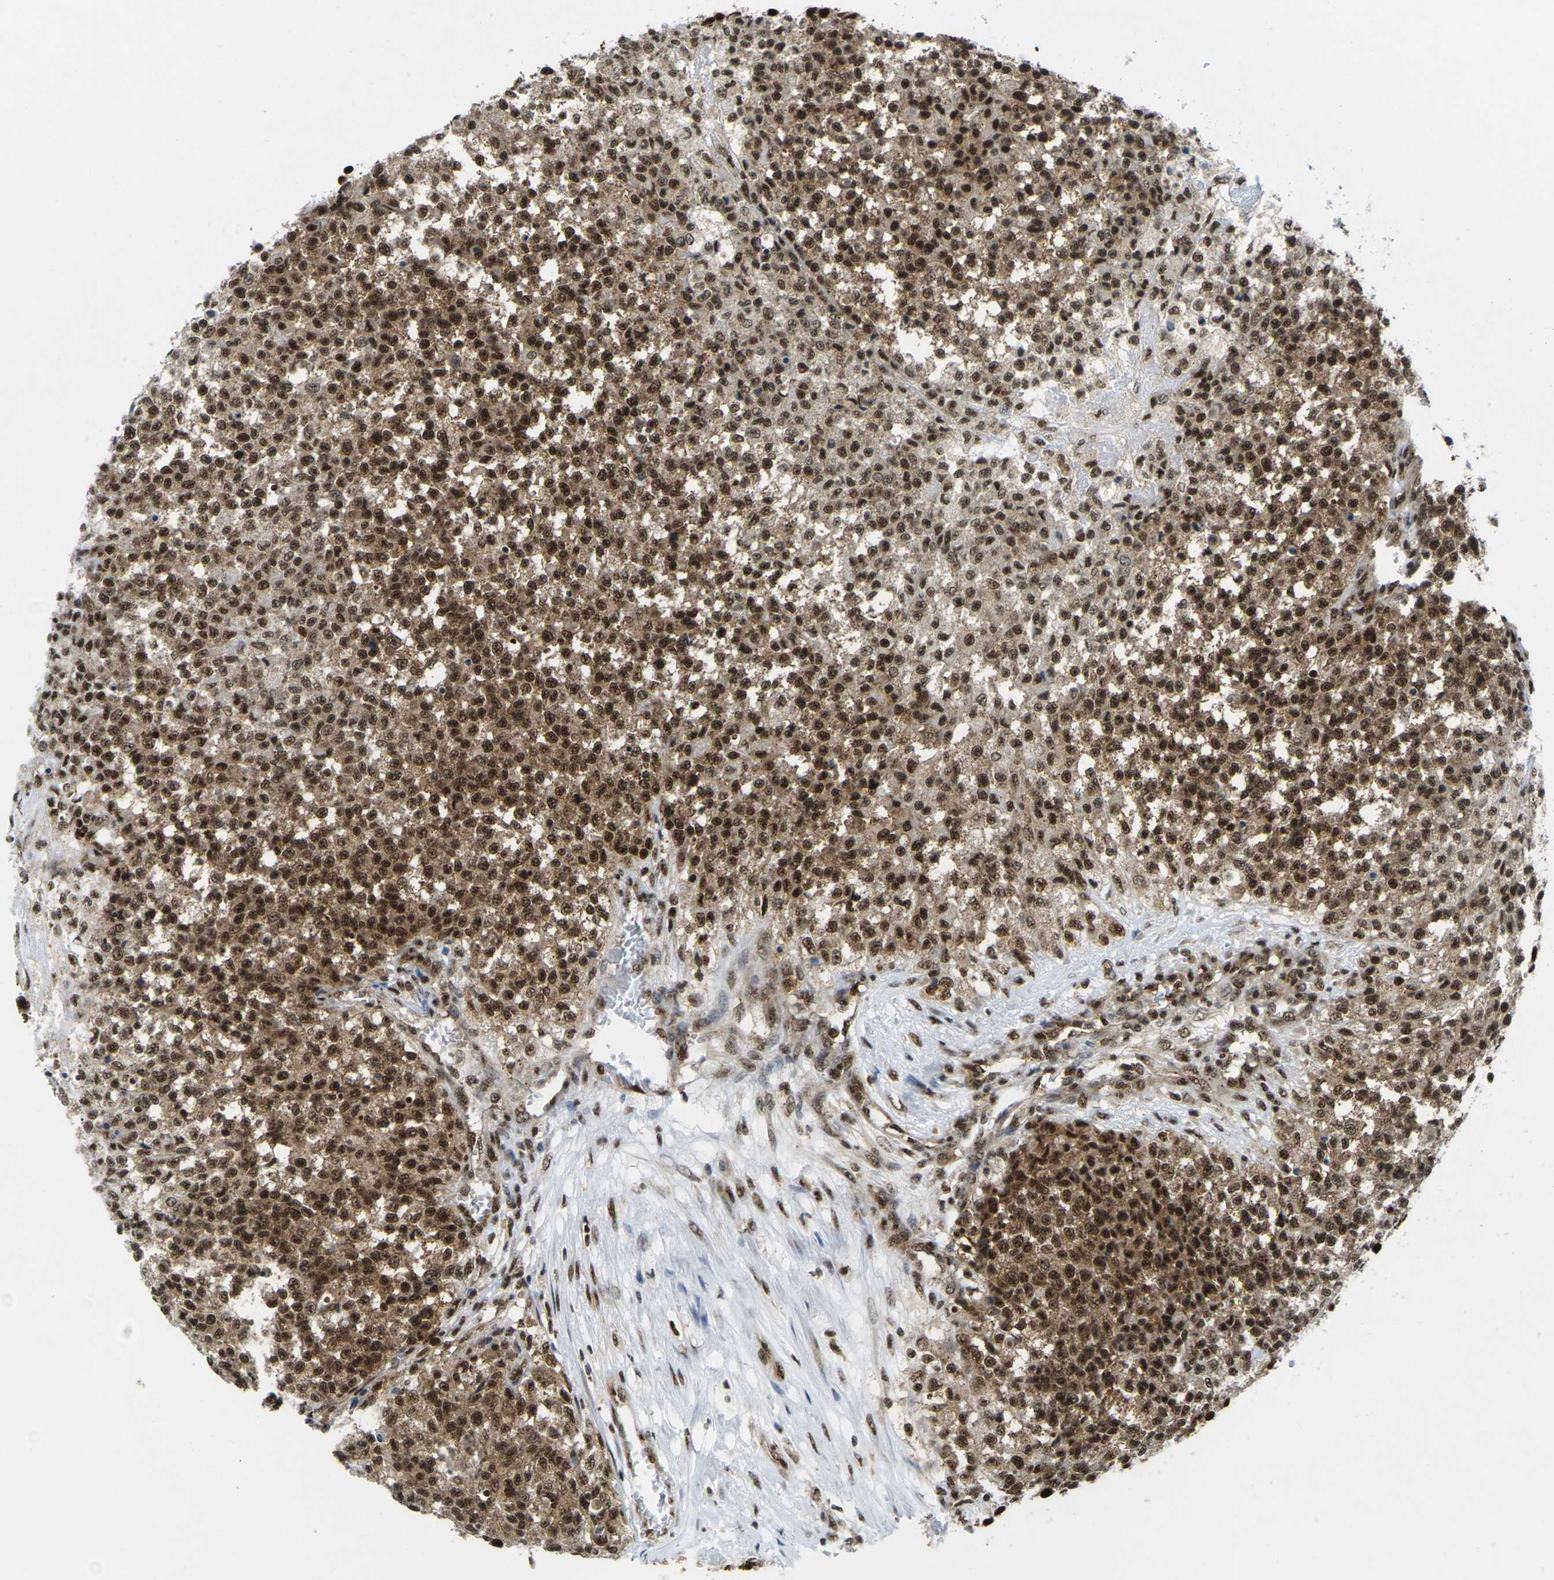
{"staining": {"intensity": "strong", "quantity": ">75%", "location": "cytoplasmic/membranous,nuclear"}, "tissue": "testis cancer", "cell_type": "Tumor cells", "image_type": "cancer", "snomed": [{"axis": "morphology", "description": "Seminoma, NOS"}, {"axis": "topography", "description": "Testis"}], "caption": "Immunohistochemistry (IHC) (DAB) staining of testis cancer exhibits strong cytoplasmic/membranous and nuclear protein expression in approximately >75% of tumor cells.", "gene": "MAGOH", "patient": {"sex": "male", "age": 59}}